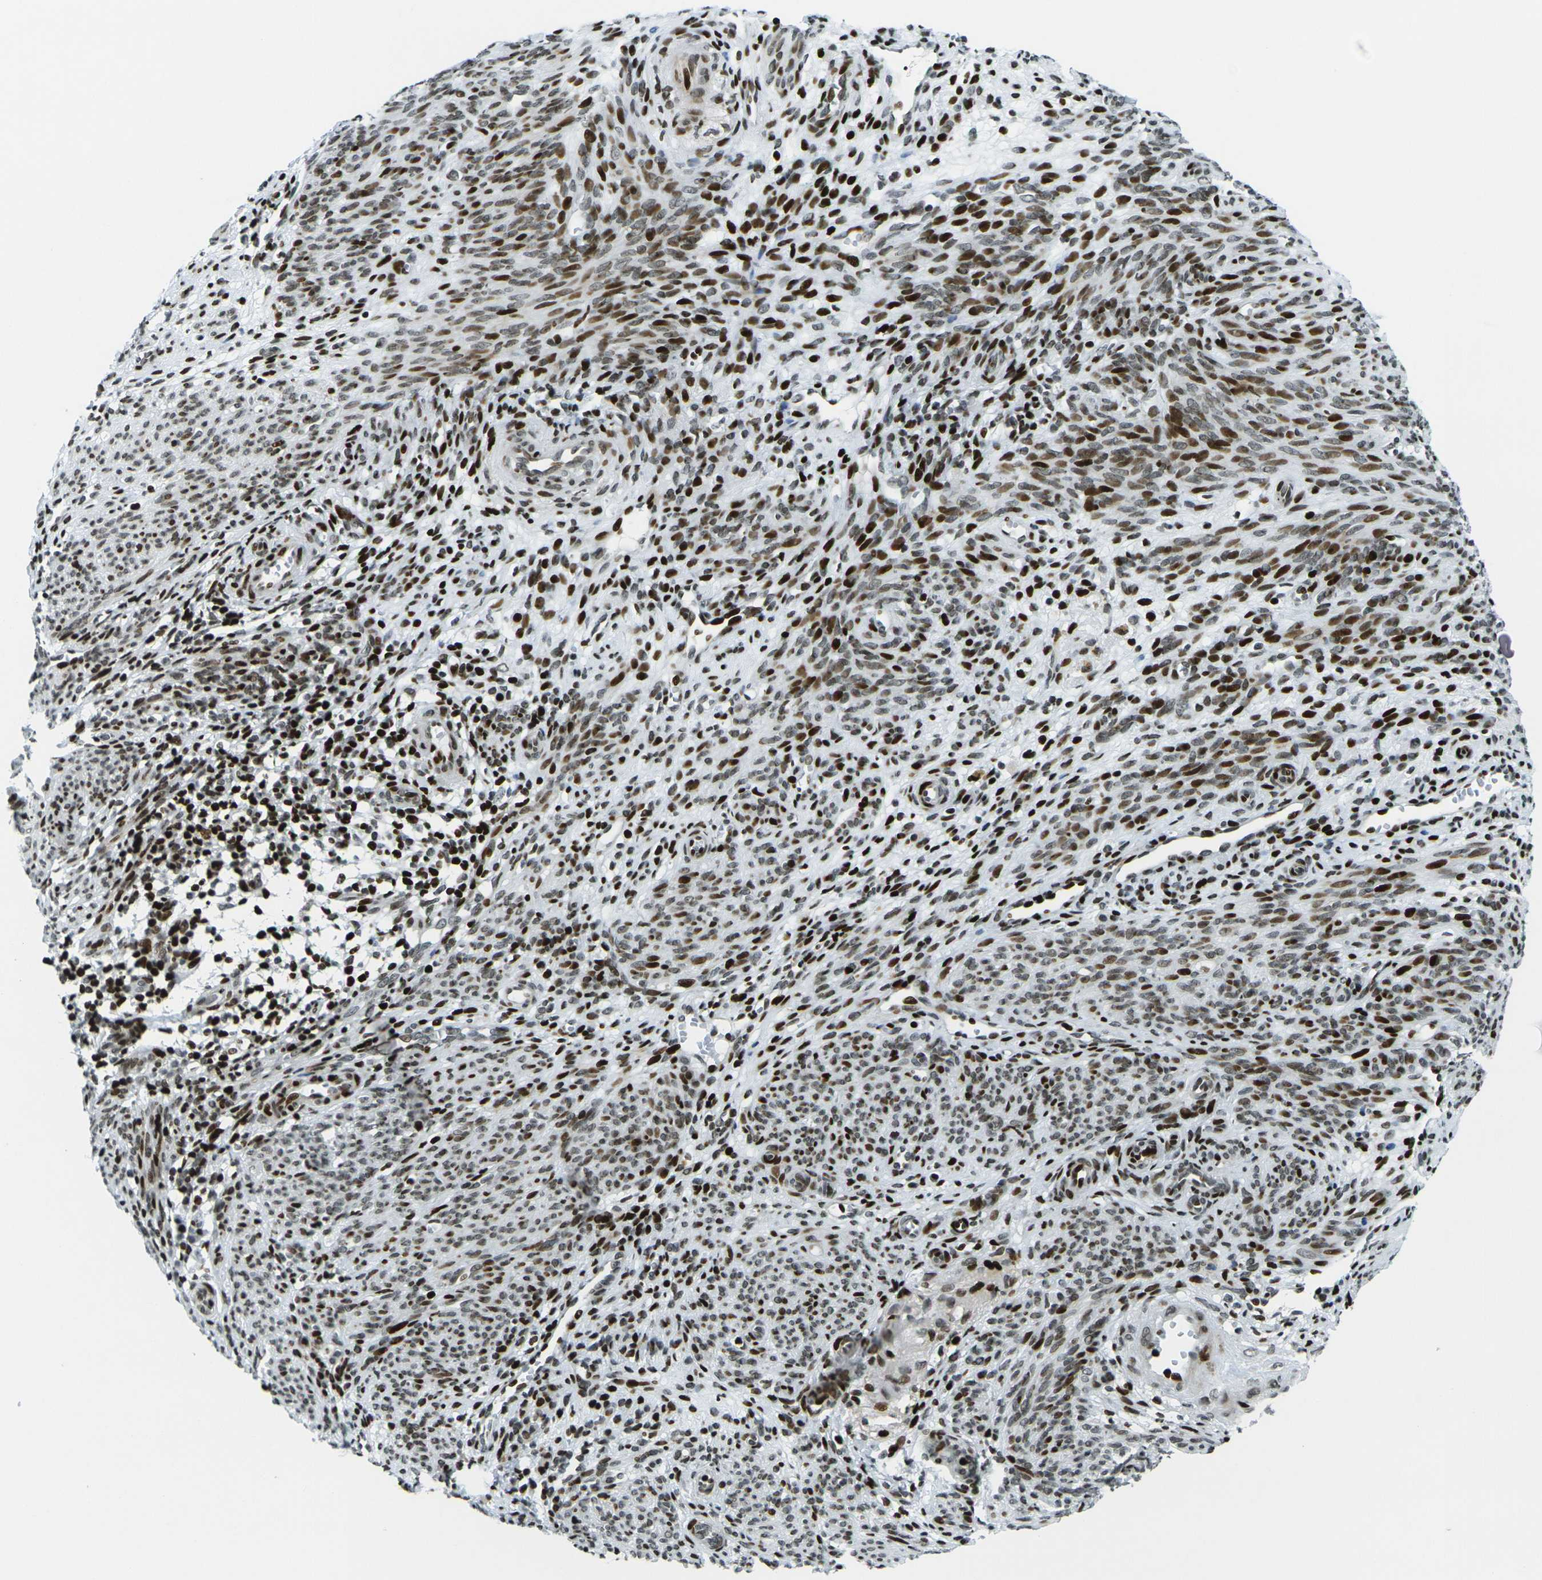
{"staining": {"intensity": "strong", "quantity": ">75%", "location": "nuclear"}, "tissue": "endometrium", "cell_type": "Cells in endometrial stroma", "image_type": "normal", "snomed": [{"axis": "morphology", "description": "Normal tissue, NOS"}, {"axis": "morphology", "description": "Adenocarcinoma, NOS"}, {"axis": "topography", "description": "Endometrium"}, {"axis": "topography", "description": "Ovary"}], "caption": "A brown stain shows strong nuclear positivity of a protein in cells in endometrial stroma of benign human endometrium.", "gene": "H3", "patient": {"sex": "female", "age": 68}}